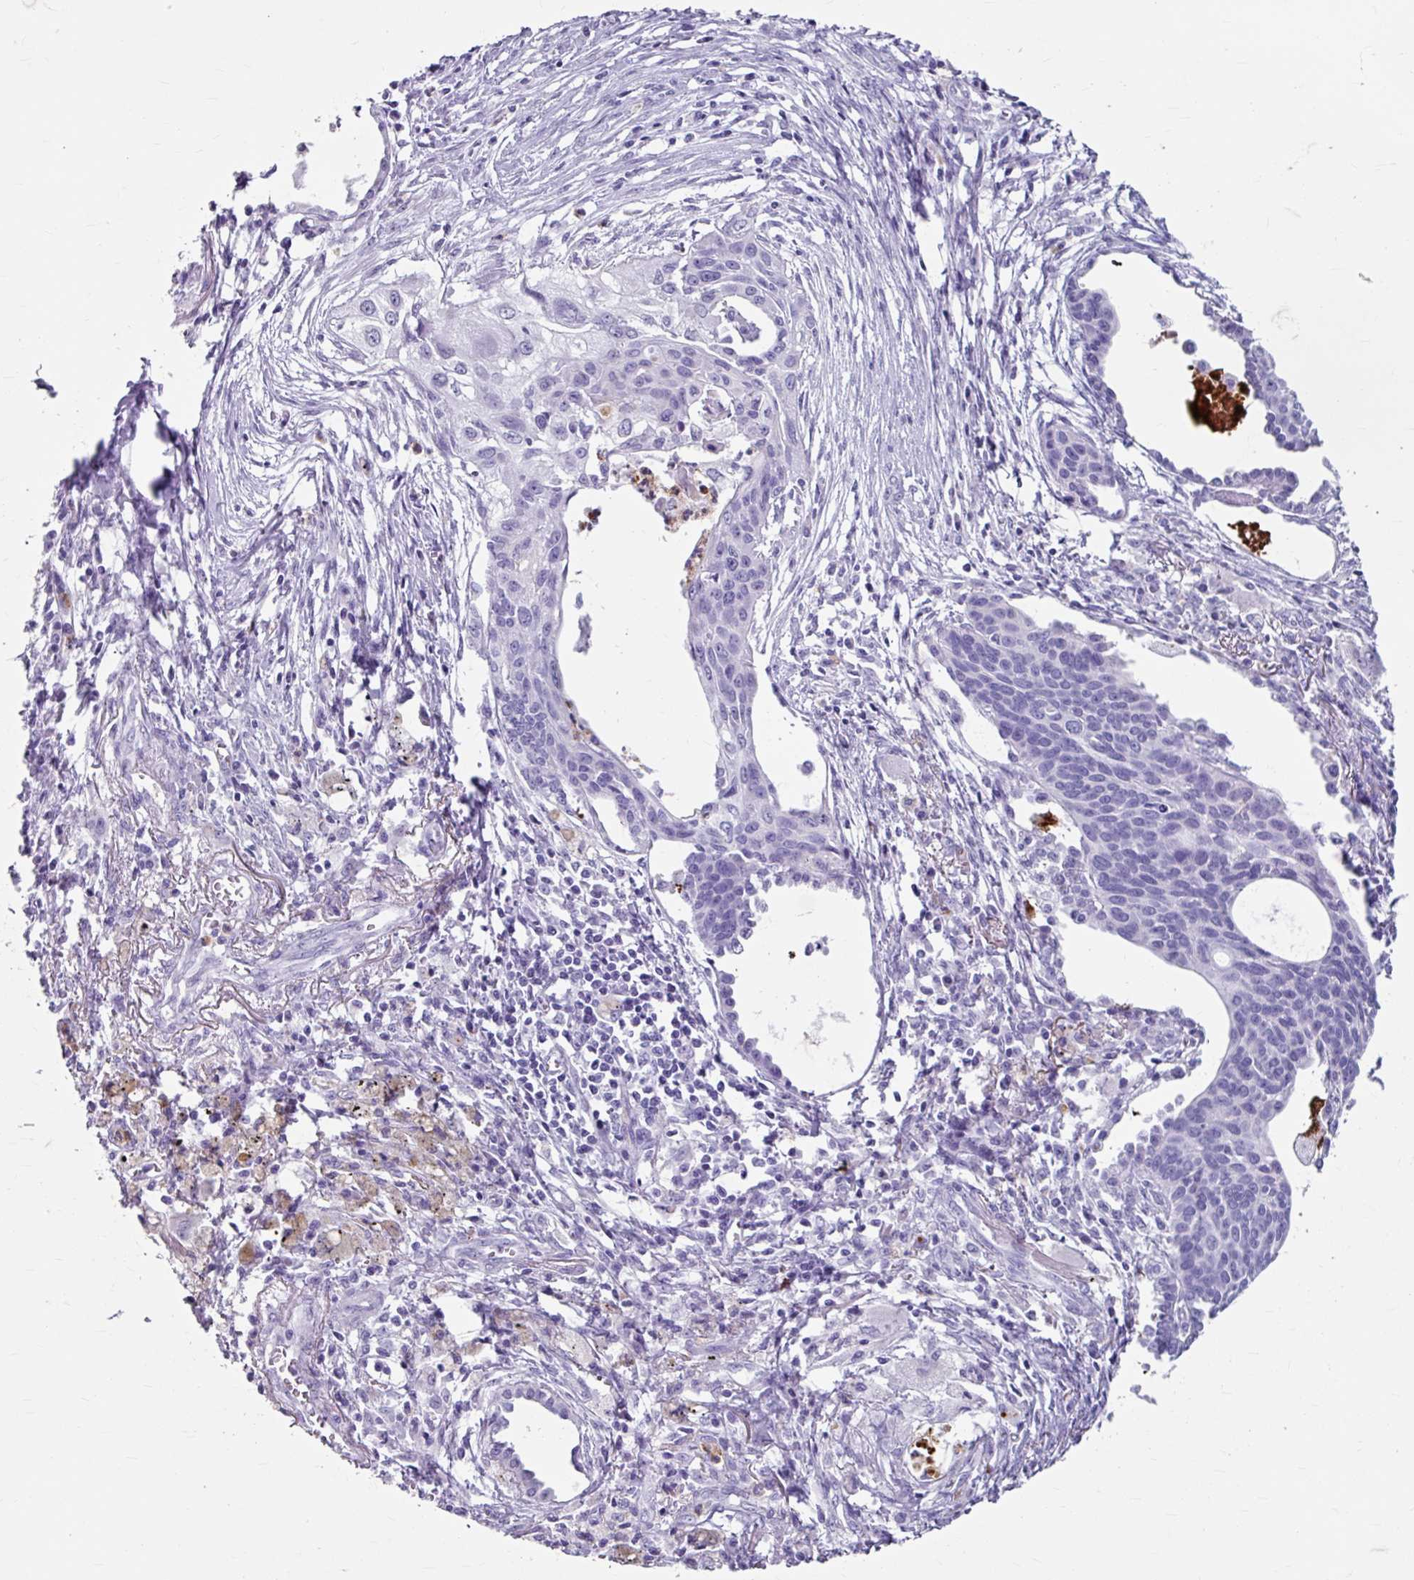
{"staining": {"intensity": "negative", "quantity": "none", "location": "none"}, "tissue": "lung cancer", "cell_type": "Tumor cells", "image_type": "cancer", "snomed": [{"axis": "morphology", "description": "Squamous cell carcinoma, NOS"}, {"axis": "topography", "description": "Lung"}], "caption": "This is an IHC image of lung squamous cell carcinoma. There is no staining in tumor cells.", "gene": "ANKRD1", "patient": {"sex": "male", "age": 71}}